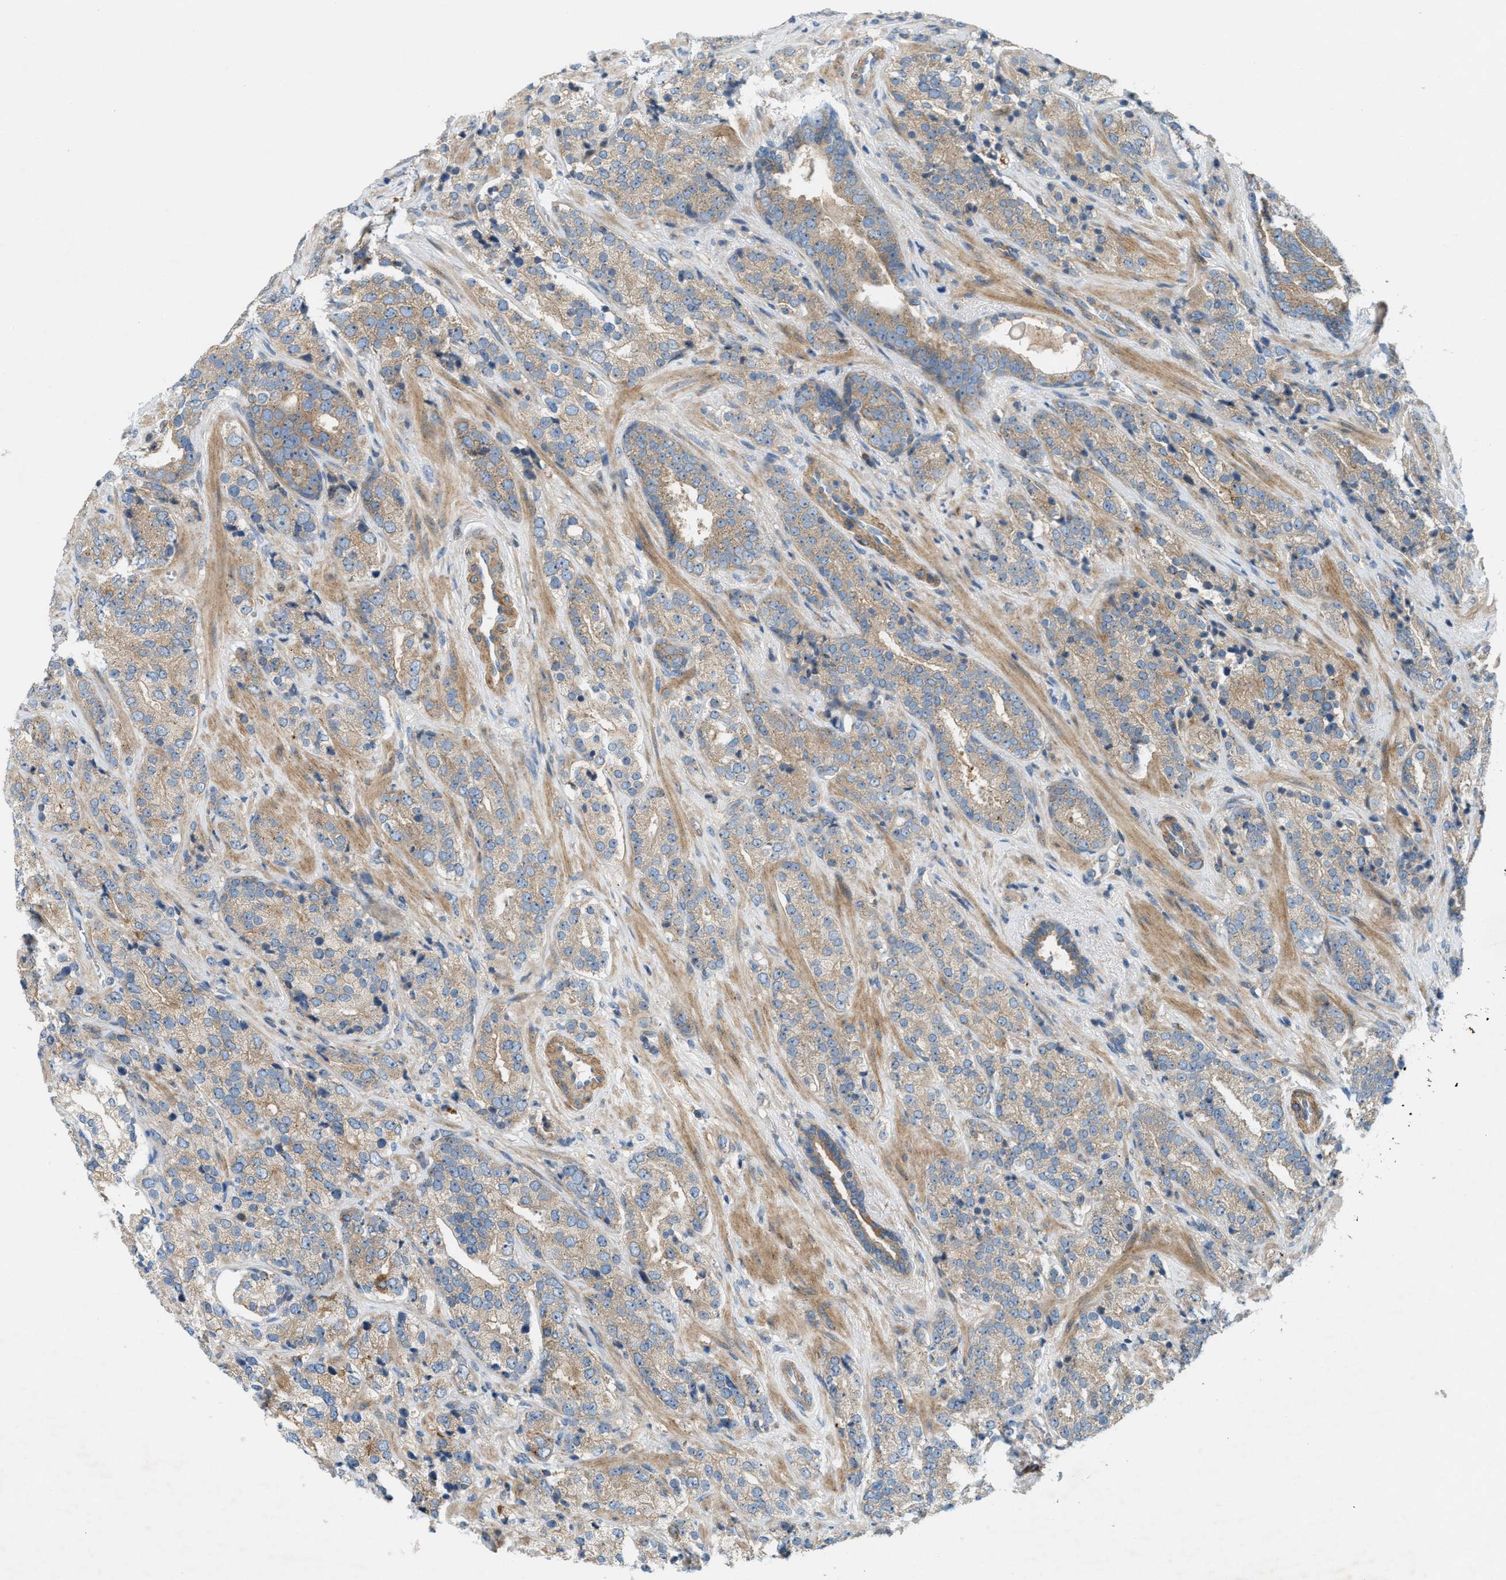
{"staining": {"intensity": "moderate", "quantity": ">75%", "location": "cytoplasmic/membranous"}, "tissue": "prostate cancer", "cell_type": "Tumor cells", "image_type": "cancer", "snomed": [{"axis": "morphology", "description": "Adenocarcinoma, High grade"}, {"axis": "topography", "description": "Prostate"}], "caption": "This micrograph demonstrates IHC staining of human high-grade adenocarcinoma (prostate), with medium moderate cytoplasmic/membranous expression in about >75% of tumor cells.", "gene": "CYB5D1", "patient": {"sex": "male", "age": 71}}